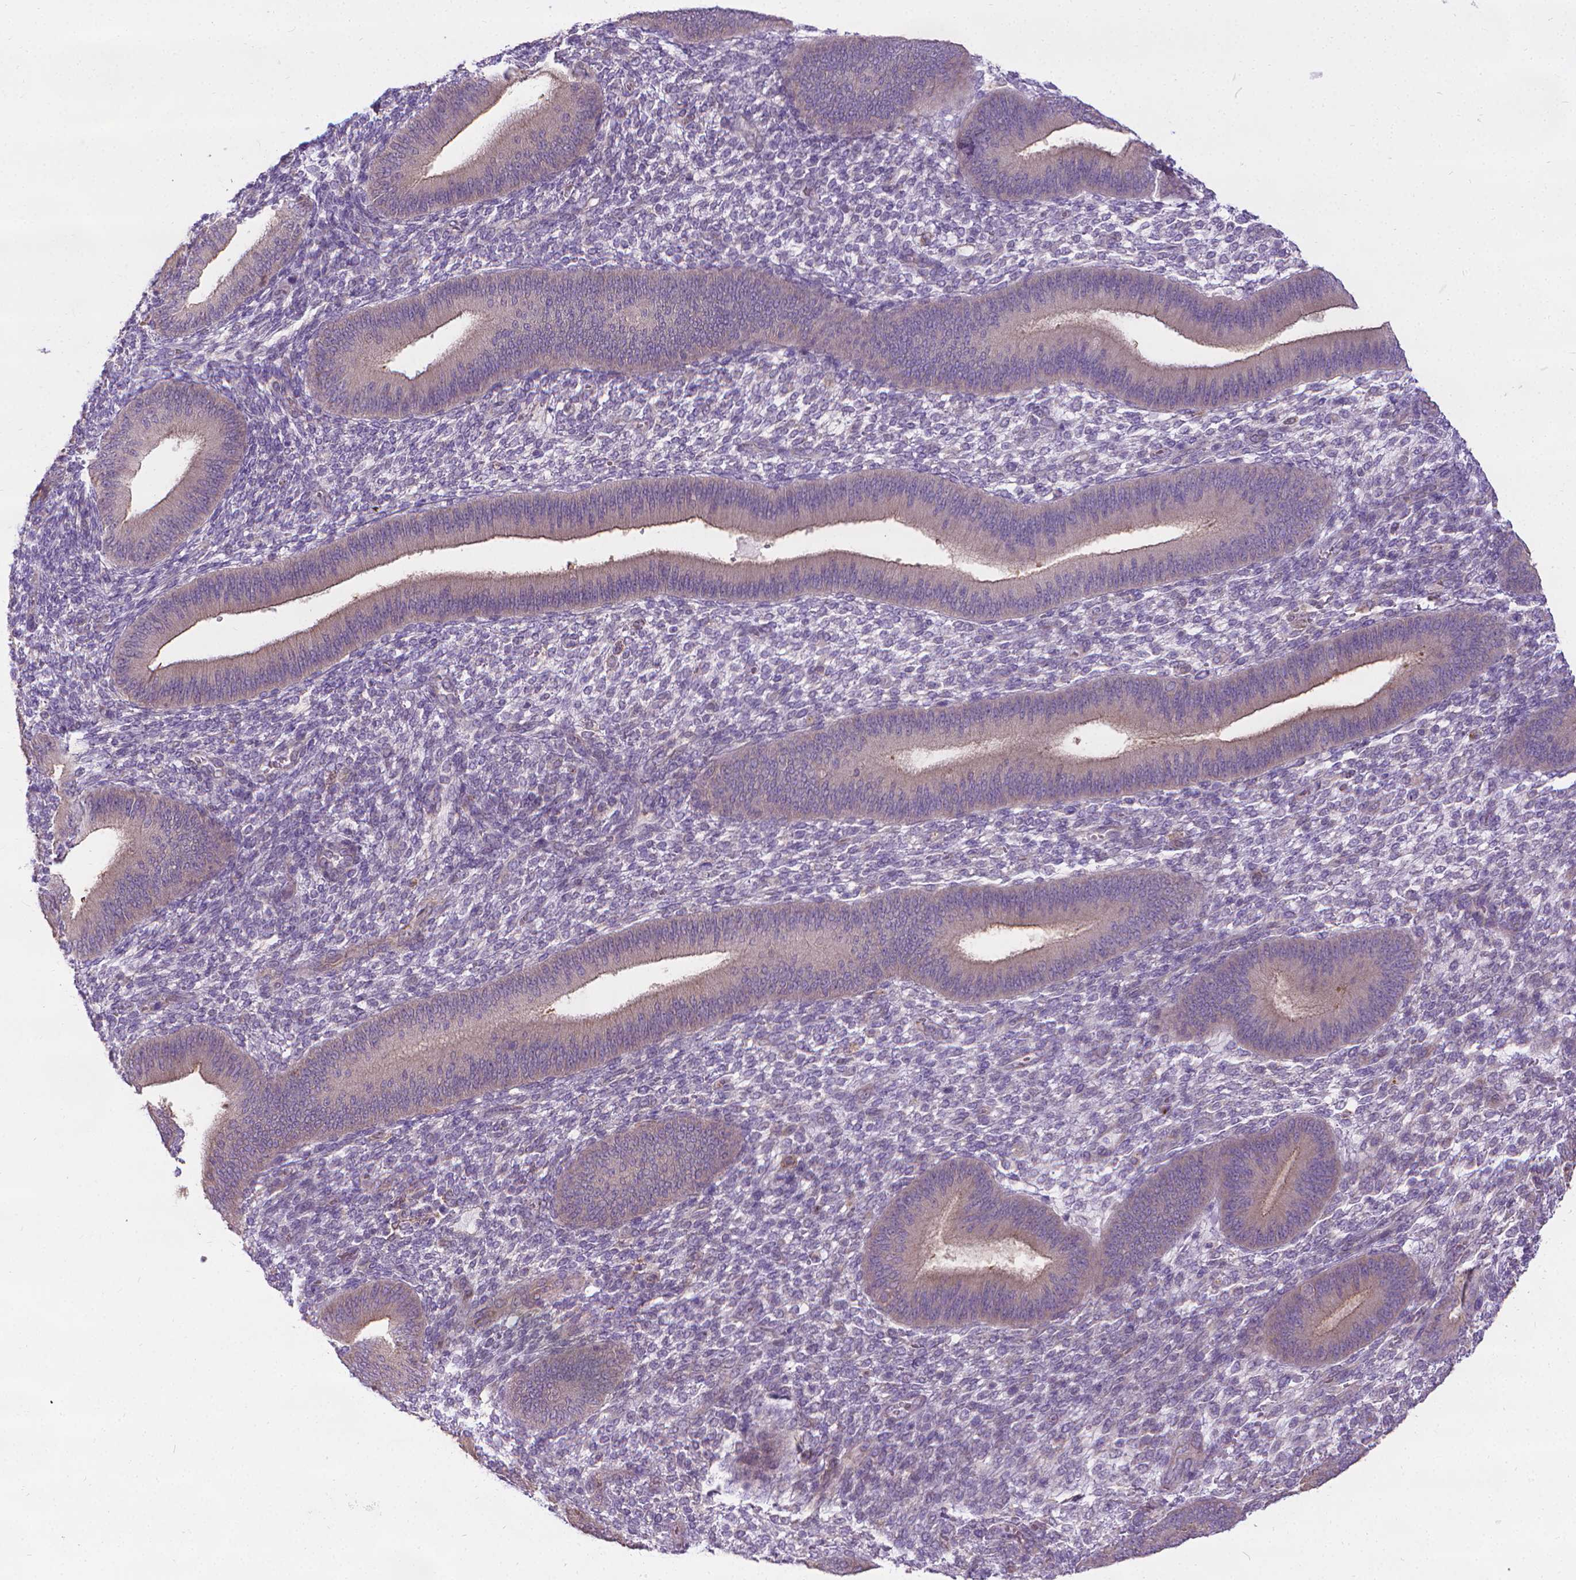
{"staining": {"intensity": "negative", "quantity": "none", "location": "none"}, "tissue": "endometrium", "cell_type": "Cells in endometrial stroma", "image_type": "normal", "snomed": [{"axis": "morphology", "description": "Normal tissue, NOS"}, {"axis": "topography", "description": "Endometrium"}], "caption": "IHC photomicrograph of unremarkable endometrium: endometrium stained with DAB shows no significant protein expression in cells in endometrial stroma.", "gene": "CFAP299", "patient": {"sex": "female", "age": 39}}